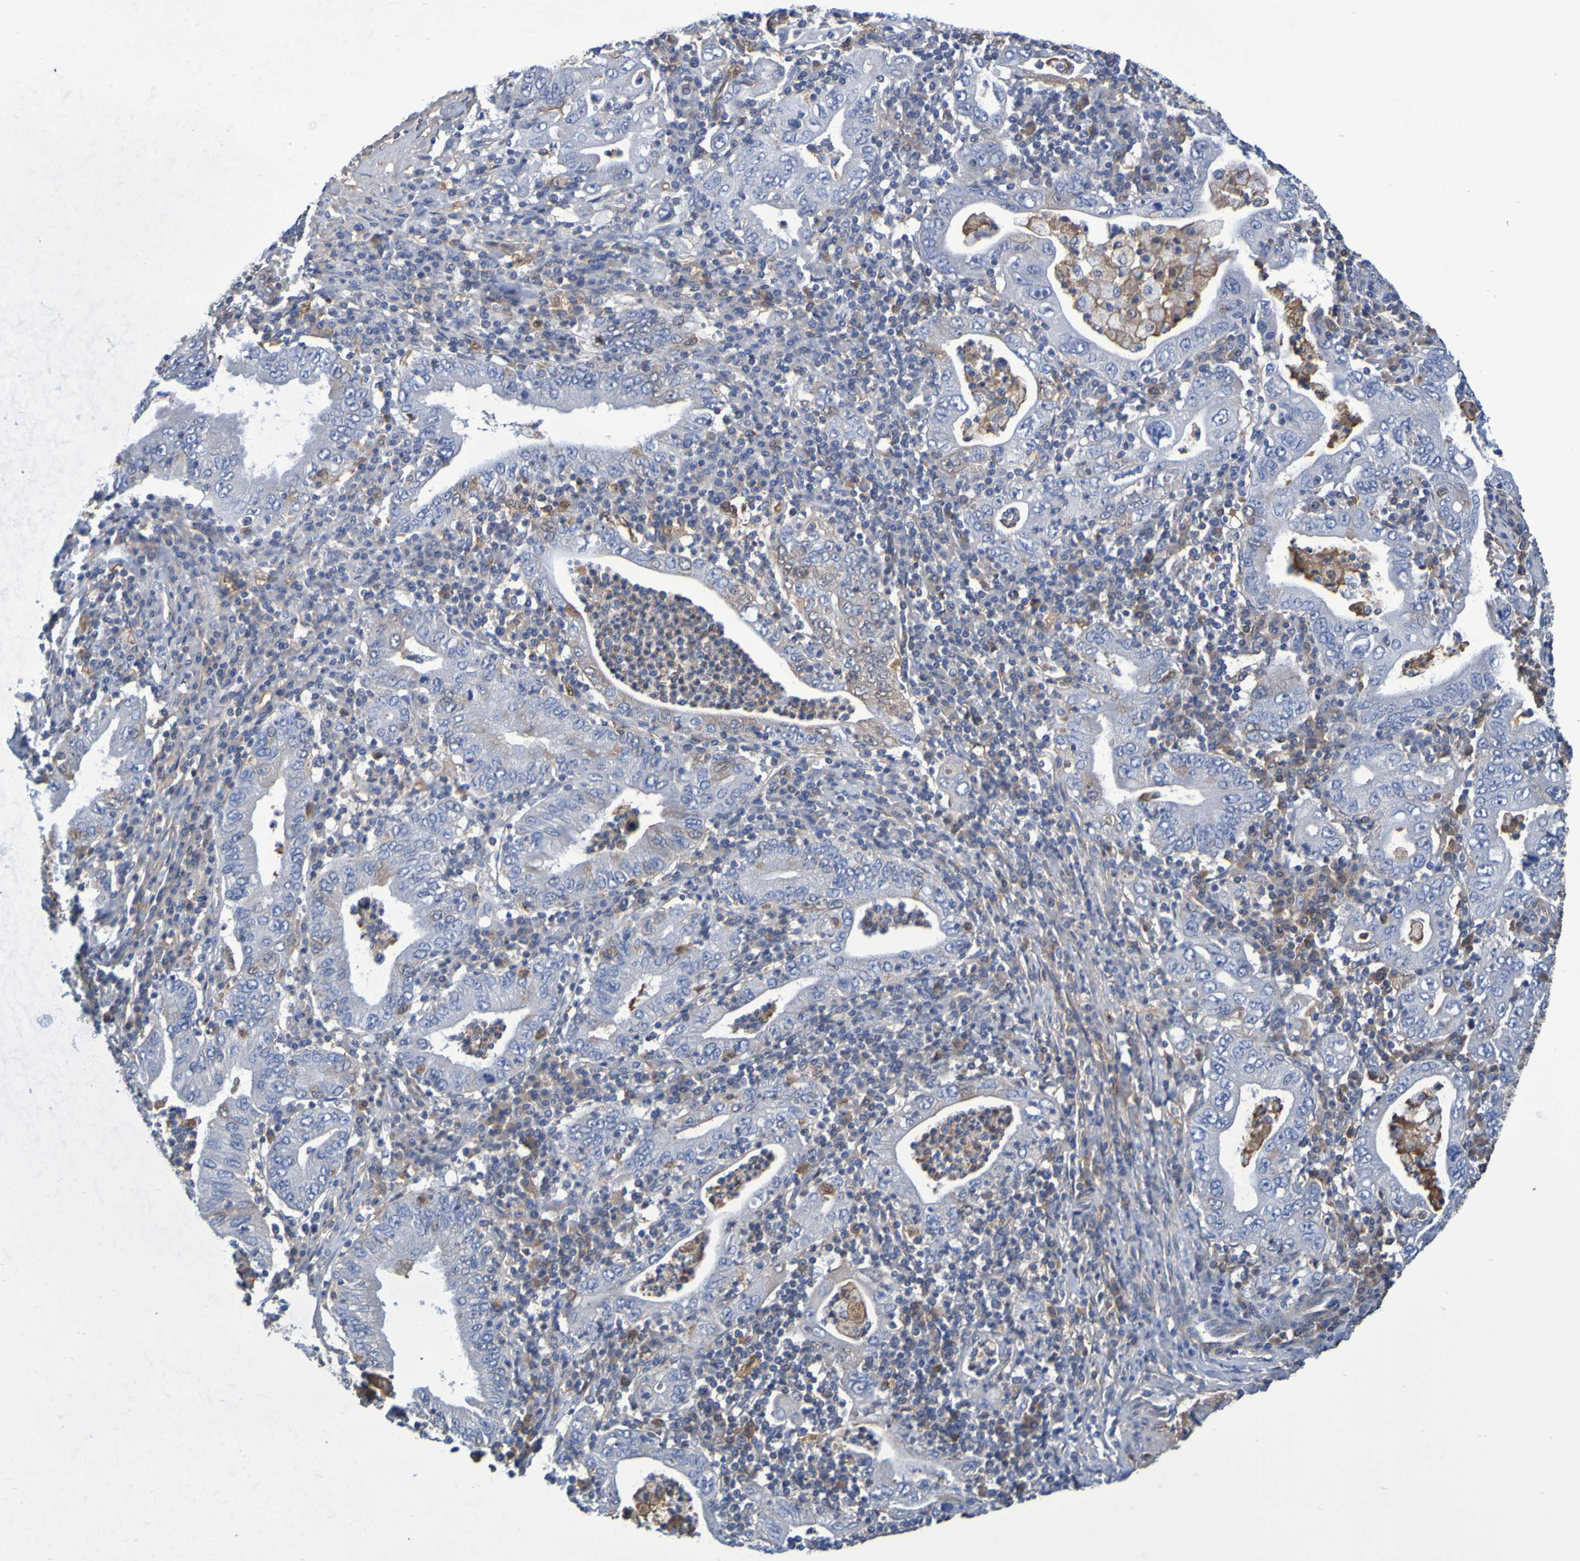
{"staining": {"intensity": "moderate", "quantity": "<25%", "location": "cytoplasmic/membranous"}, "tissue": "stomach cancer", "cell_type": "Tumor cells", "image_type": "cancer", "snomed": [{"axis": "morphology", "description": "Normal tissue, NOS"}, {"axis": "morphology", "description": "Adenocarcinoma, NOS"}, {"axis": "topography", "description": "Esophagus"}, {"axis": "topography", "description": "Stomach, upper"}, {"axis": "topography", "description": "Peripheral nerve tissue"}], "caption": "Immunohistochemical staining of stomach cancer reveals moderate cytoplasmic/membranous protein expression in approximately <25% of tumor cells. (Stains: DAB (3,3'-diaminobenzidine) in brown, nuclei in blue, Microscopy: brightfield microscopy at high magnification).", "gene": "GAB3", "patient": {"sex": "male", "age": 62}}